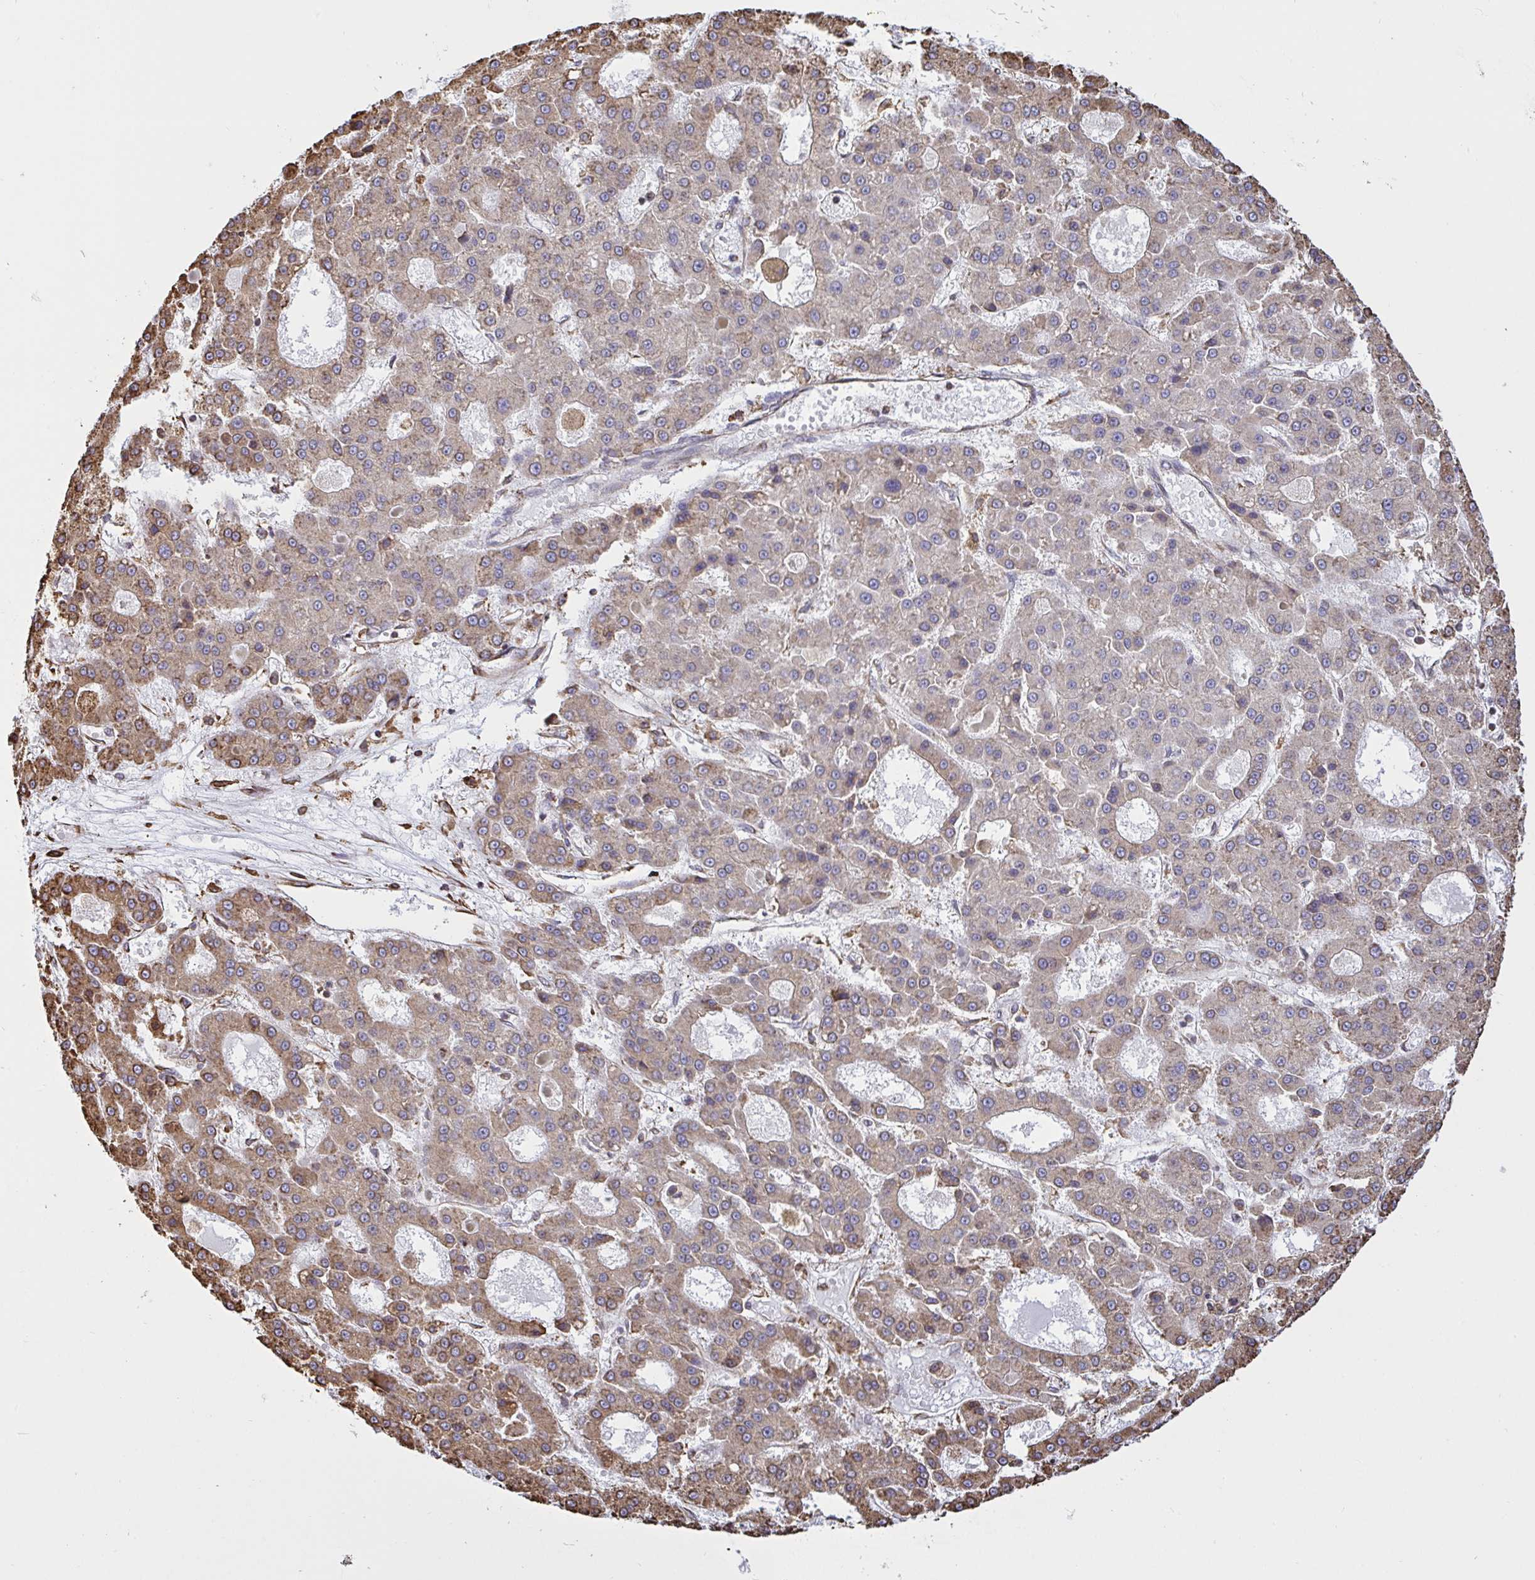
{"staining": {"intensity": "weak", "quantity": "25%-75%", "location": "cytoplasmic/membranous"}, "tissue": "liver cancer", "cell_type": "Tumor cells", "image_type": "cancer", "snomed": [{"axis": "morphology", "description": "Carcinoma, Hepatocellular, NOS"}, {"axis": "topography", "description": "Liver"}], "caption": "This photomicrograph displays liver cancer stained with immunohistochemistry to label a protein in brown. The cytoplasmic/membranous of tumor cells show weak positivity for the protein. Nuclei are counter-stained blue.", "gene": "CLGN", "patient": {"sex": "male", "age": 70}}